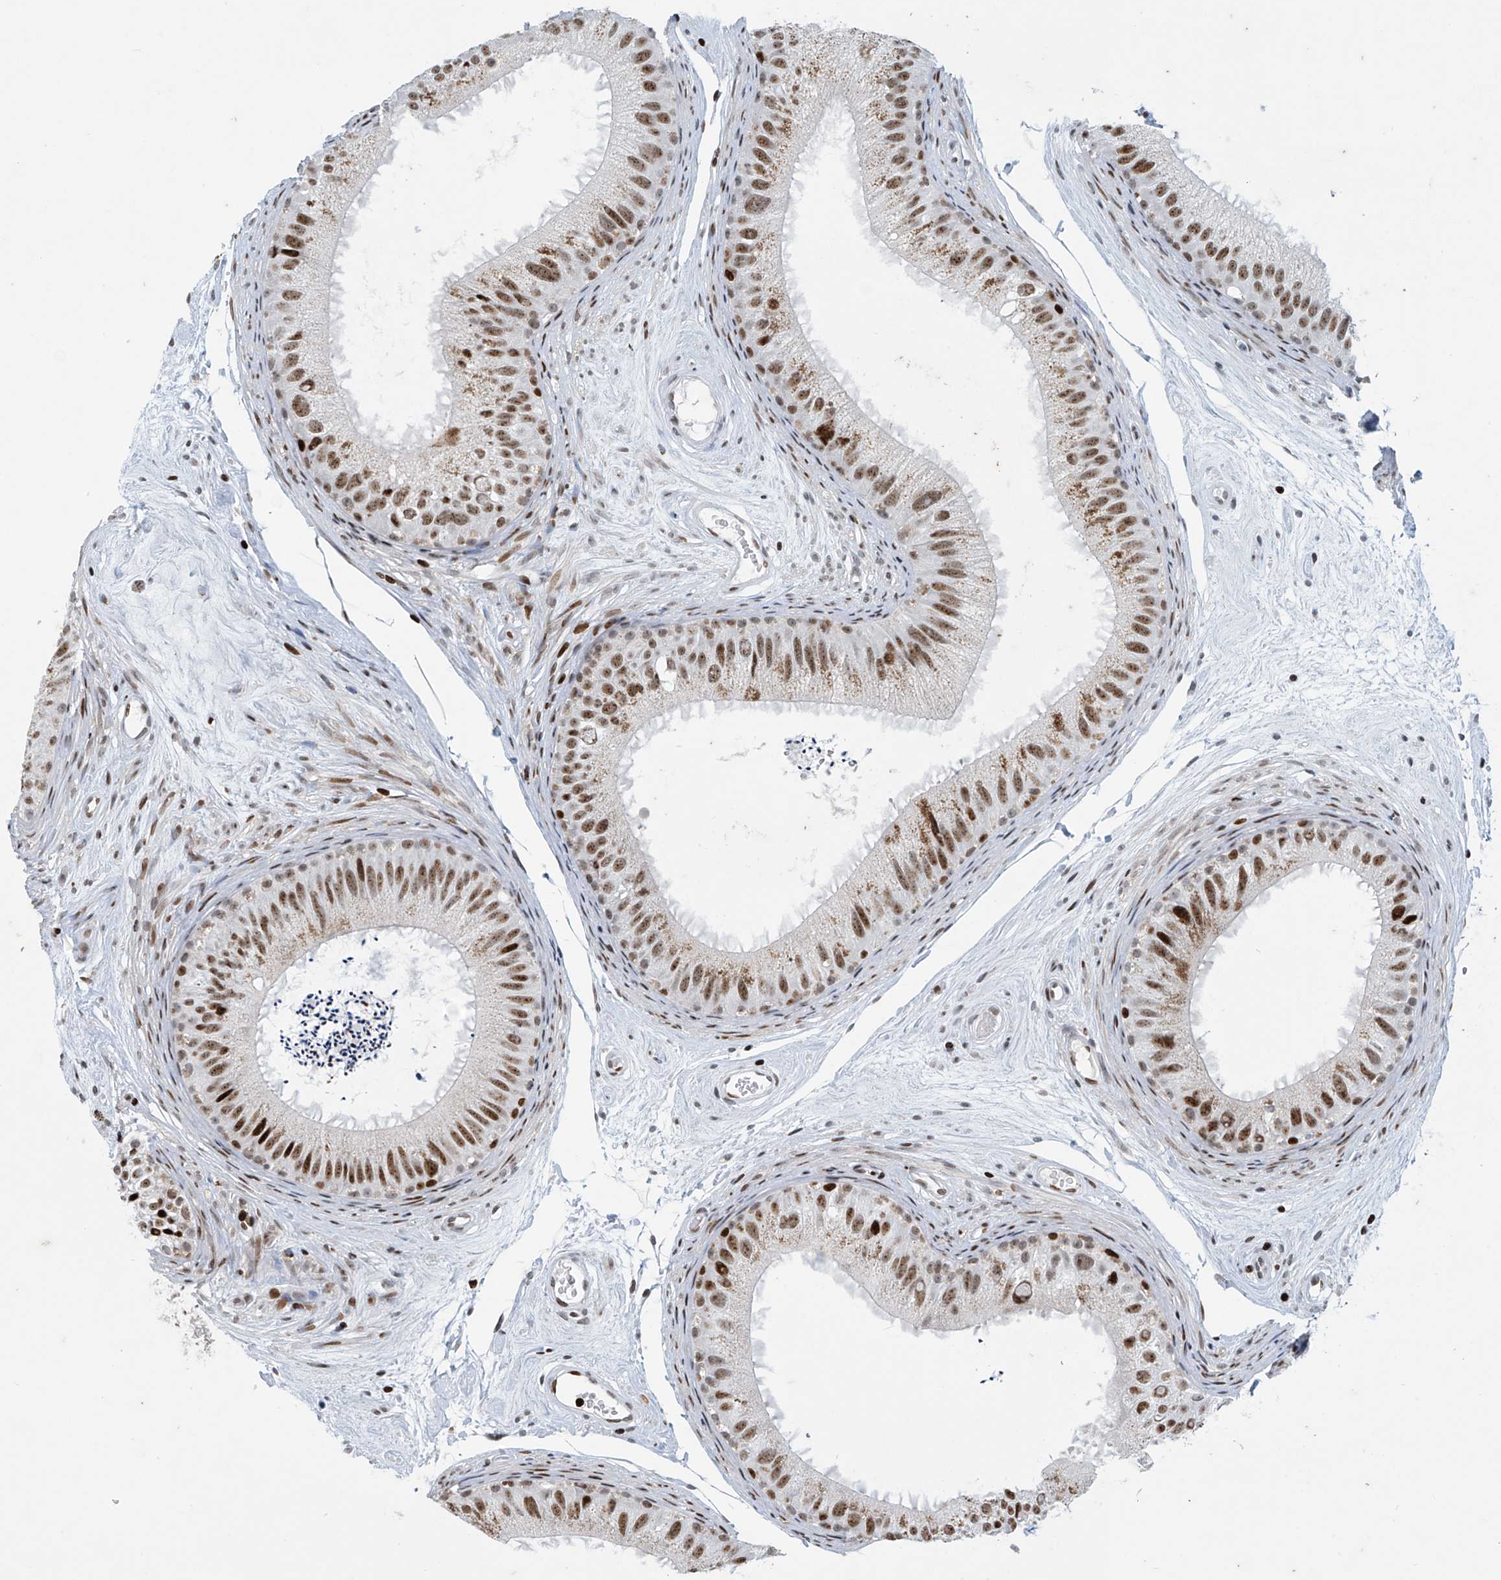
{"staining": {"intensity": "moderate", "quantity": ">75%", "location": "nuclear"}, "tissue": "epididymis", "cell_type": "Glandular cells", "image_type": "normal", "snomed": [{"axis": "morphology", "description": "Normal tissue, NOS"}, {"axis": "topography", "description": "Epididymis"}], "caption": "Brown immunohistochemical staining in unremarkable human epididymis demonstrates moderate nuclear staining in approximately >75% of glandular cells.", "gene": "RFX7", "patient": {"sex": "male", "age": 77}}